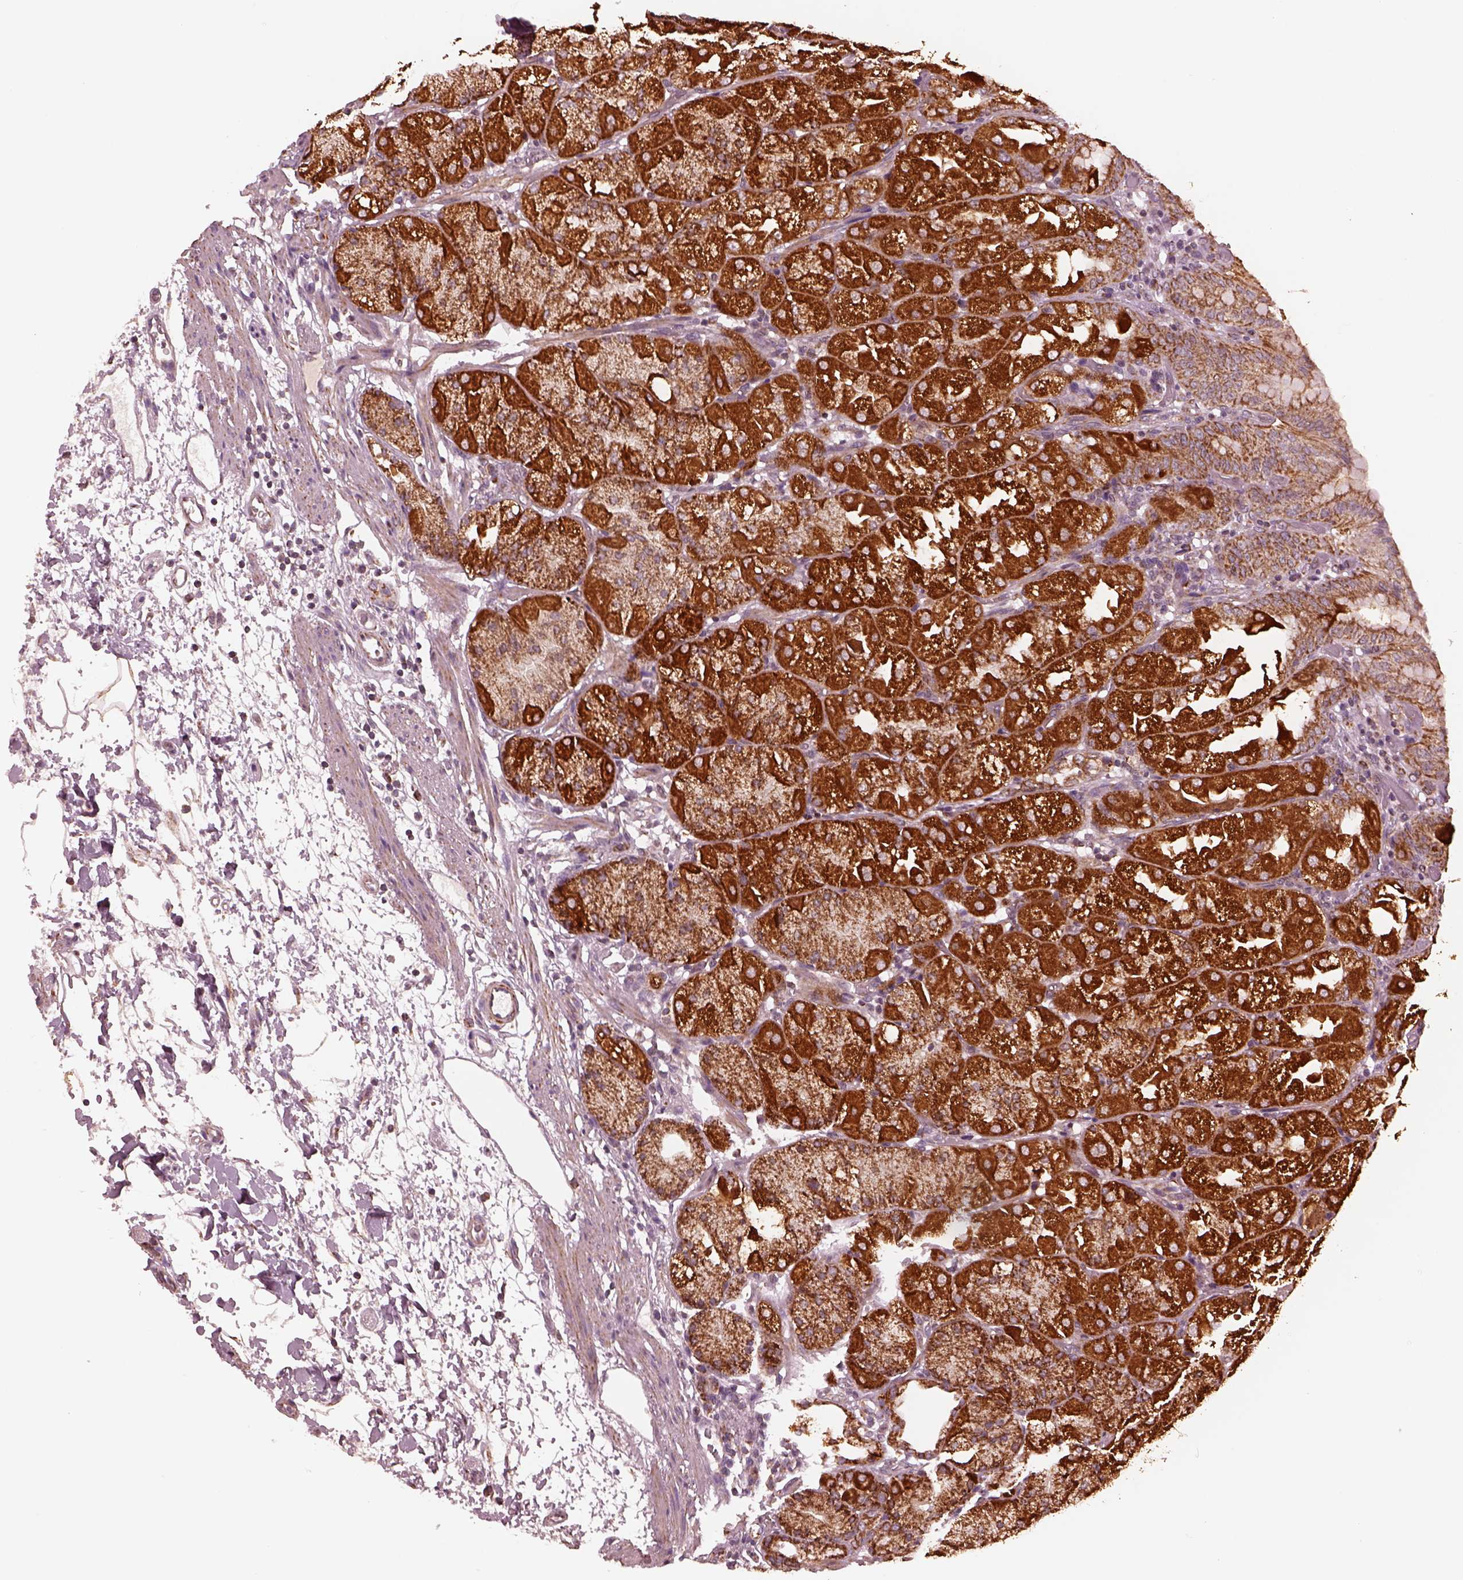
{"staining": {"intensity": "negative", "quantity": "none", "location": "none"}, "tissue": "stomach", "cell_type": "Glandular cells", "image_type": "normal", "snomed": [{"axis": "morphology", "description": "Normal tissue, NOS"}, {"axis": "topography", "description": "Stomach, upper"}, {"axis": "topography", "description": "Stomach"}, {"axis": "topography", "description": "Stomach, lower"}], "caption": "Immunohistochemistry photomicrograph of unremarkable stomach: human stomach stained with DAB (3,3'-diaminobenzidine) displays no significant protein staining in glandular cells.", "gene": "NDUFB10", "patient": {"sex": "male", "age": 62}}